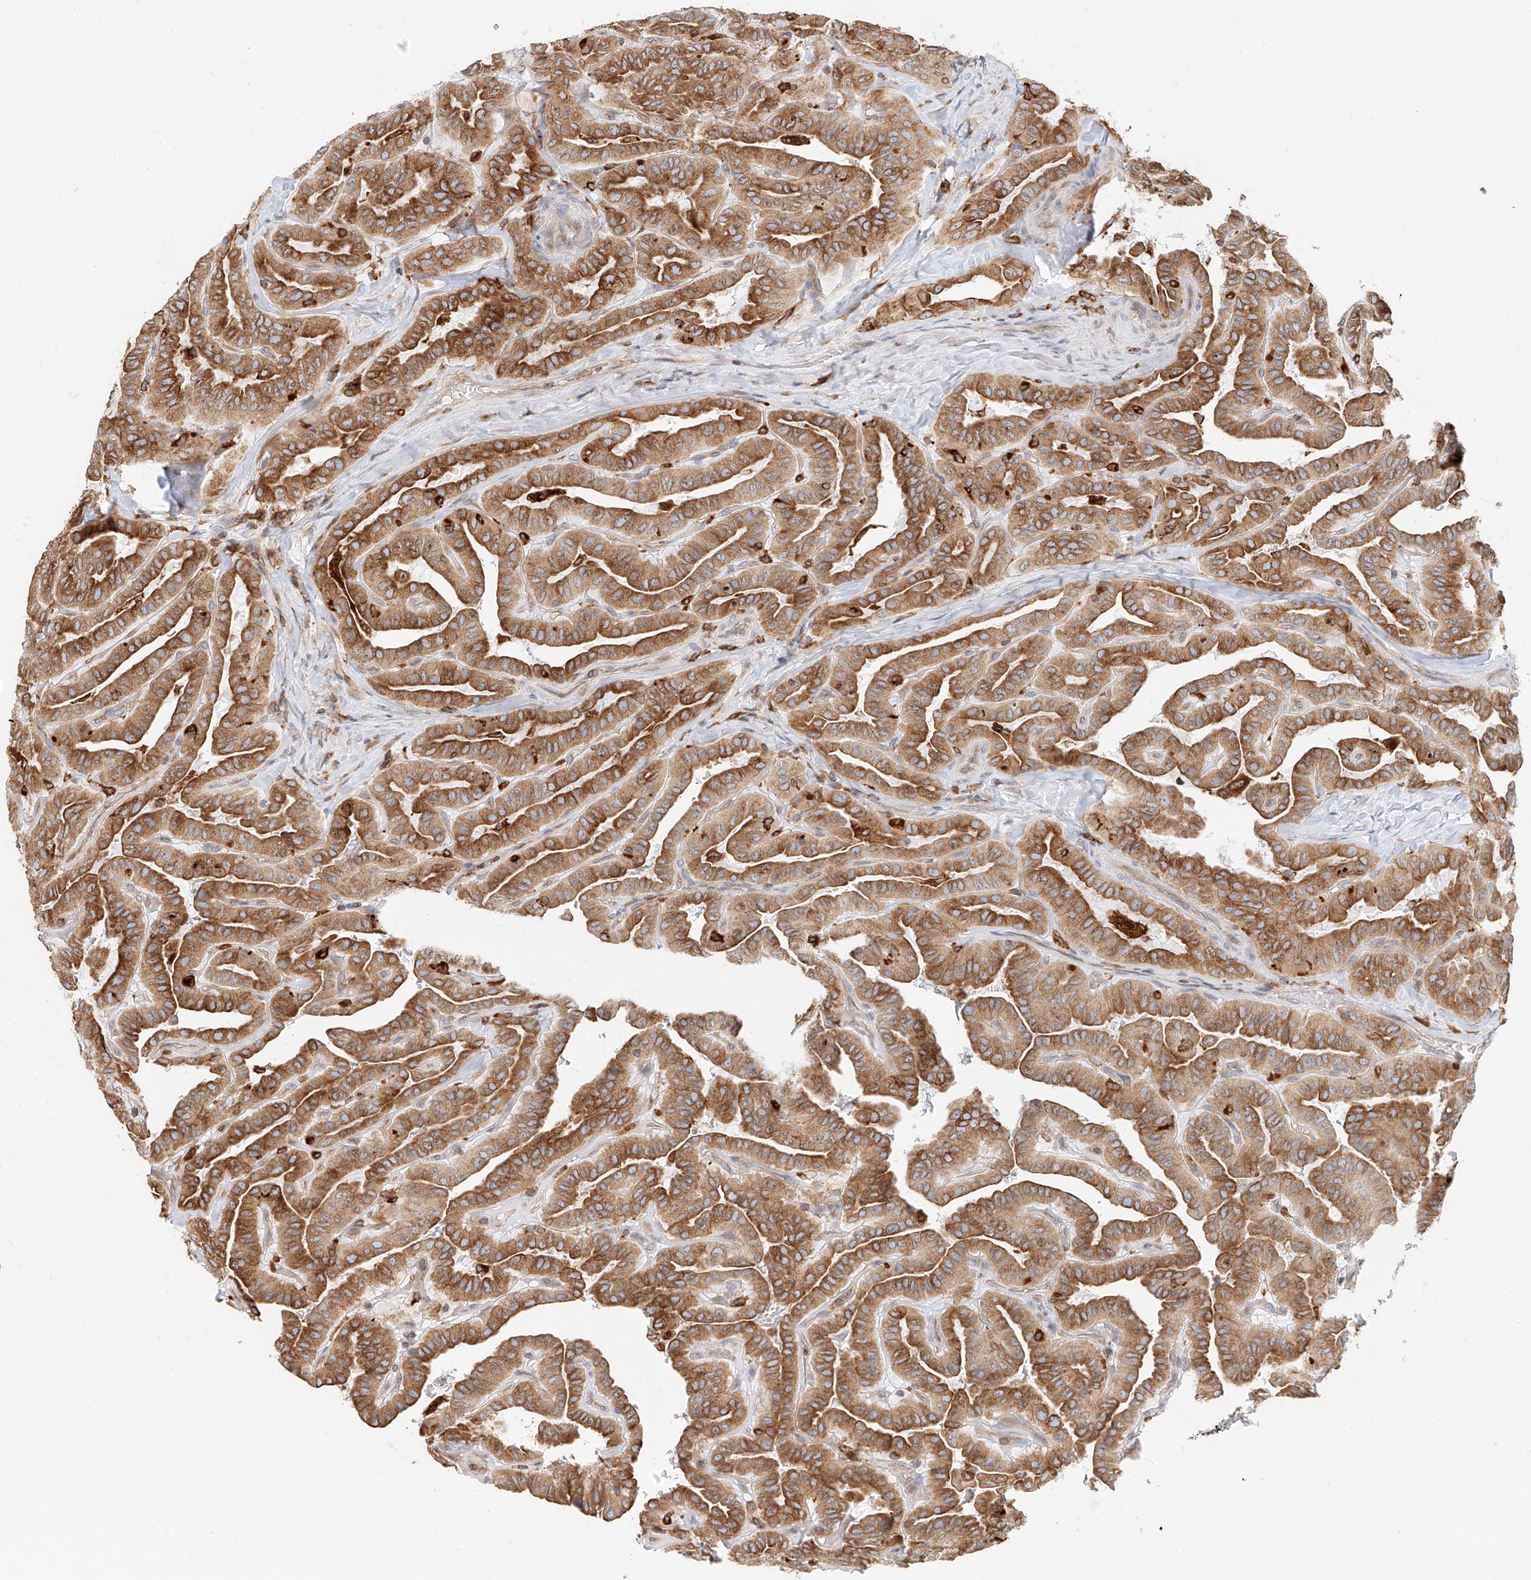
{"staining": {"intensity": "moderate", "quantity": ">75%", "location": "cytoplasmic/membranous"}, "tissue": "thyroid cancer", "cell_type": "Tumor cells", "image_type": "cancer", "snomed": [{"axis": "morphology", "description": "Papillary adenocarcinoma, NOS"}, {"axis": "topography", "description": "Thyroid gland"}], "caption": "Immunohistochemical staining of papillary adenocarcinoma (thyroid) exhibits medium levels of moderate cytoplasmic/membranous staining in about >75% of tumor cells.", "gene": "DHRS7", "patient": {"sex": "male", "age": 77}}